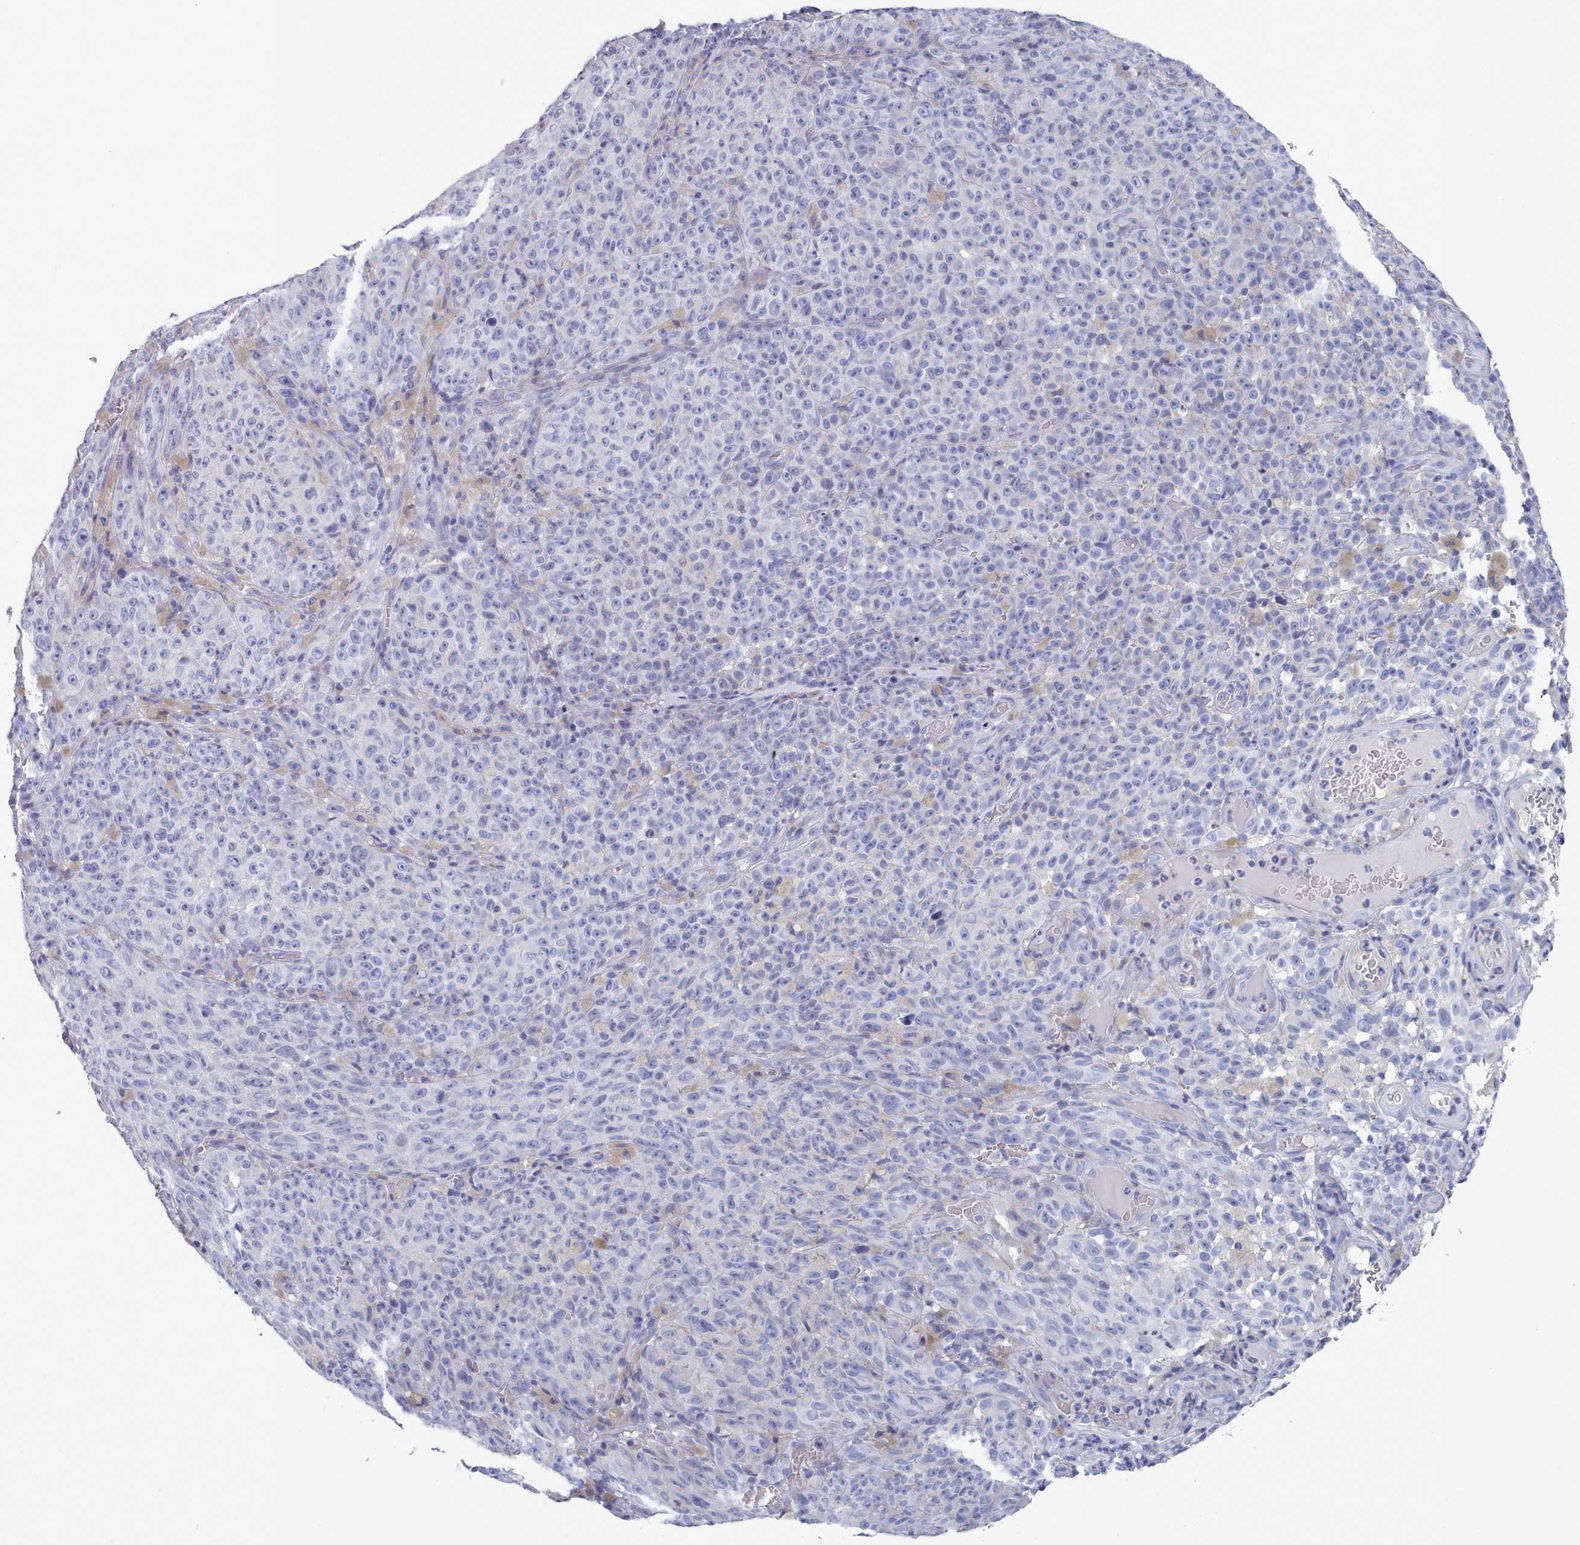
{"staining": {"intensity": "negative", "quantity": "none", "location": "none"}, "tissue": "melanoma", "cell_type": "Tumor cells", "image_type": "cancer", "snomed": [{"axis": "morphology", "description": "Malignant melanoma, NOS"}, {"axis": "topography", "description": "Skin"}], "caption": "Immunohistochemical staining of human melanoma displays no significant staining in tumor cells.", "gene": "PDE4C", "patient": {"sex": "female", "age": 82}}